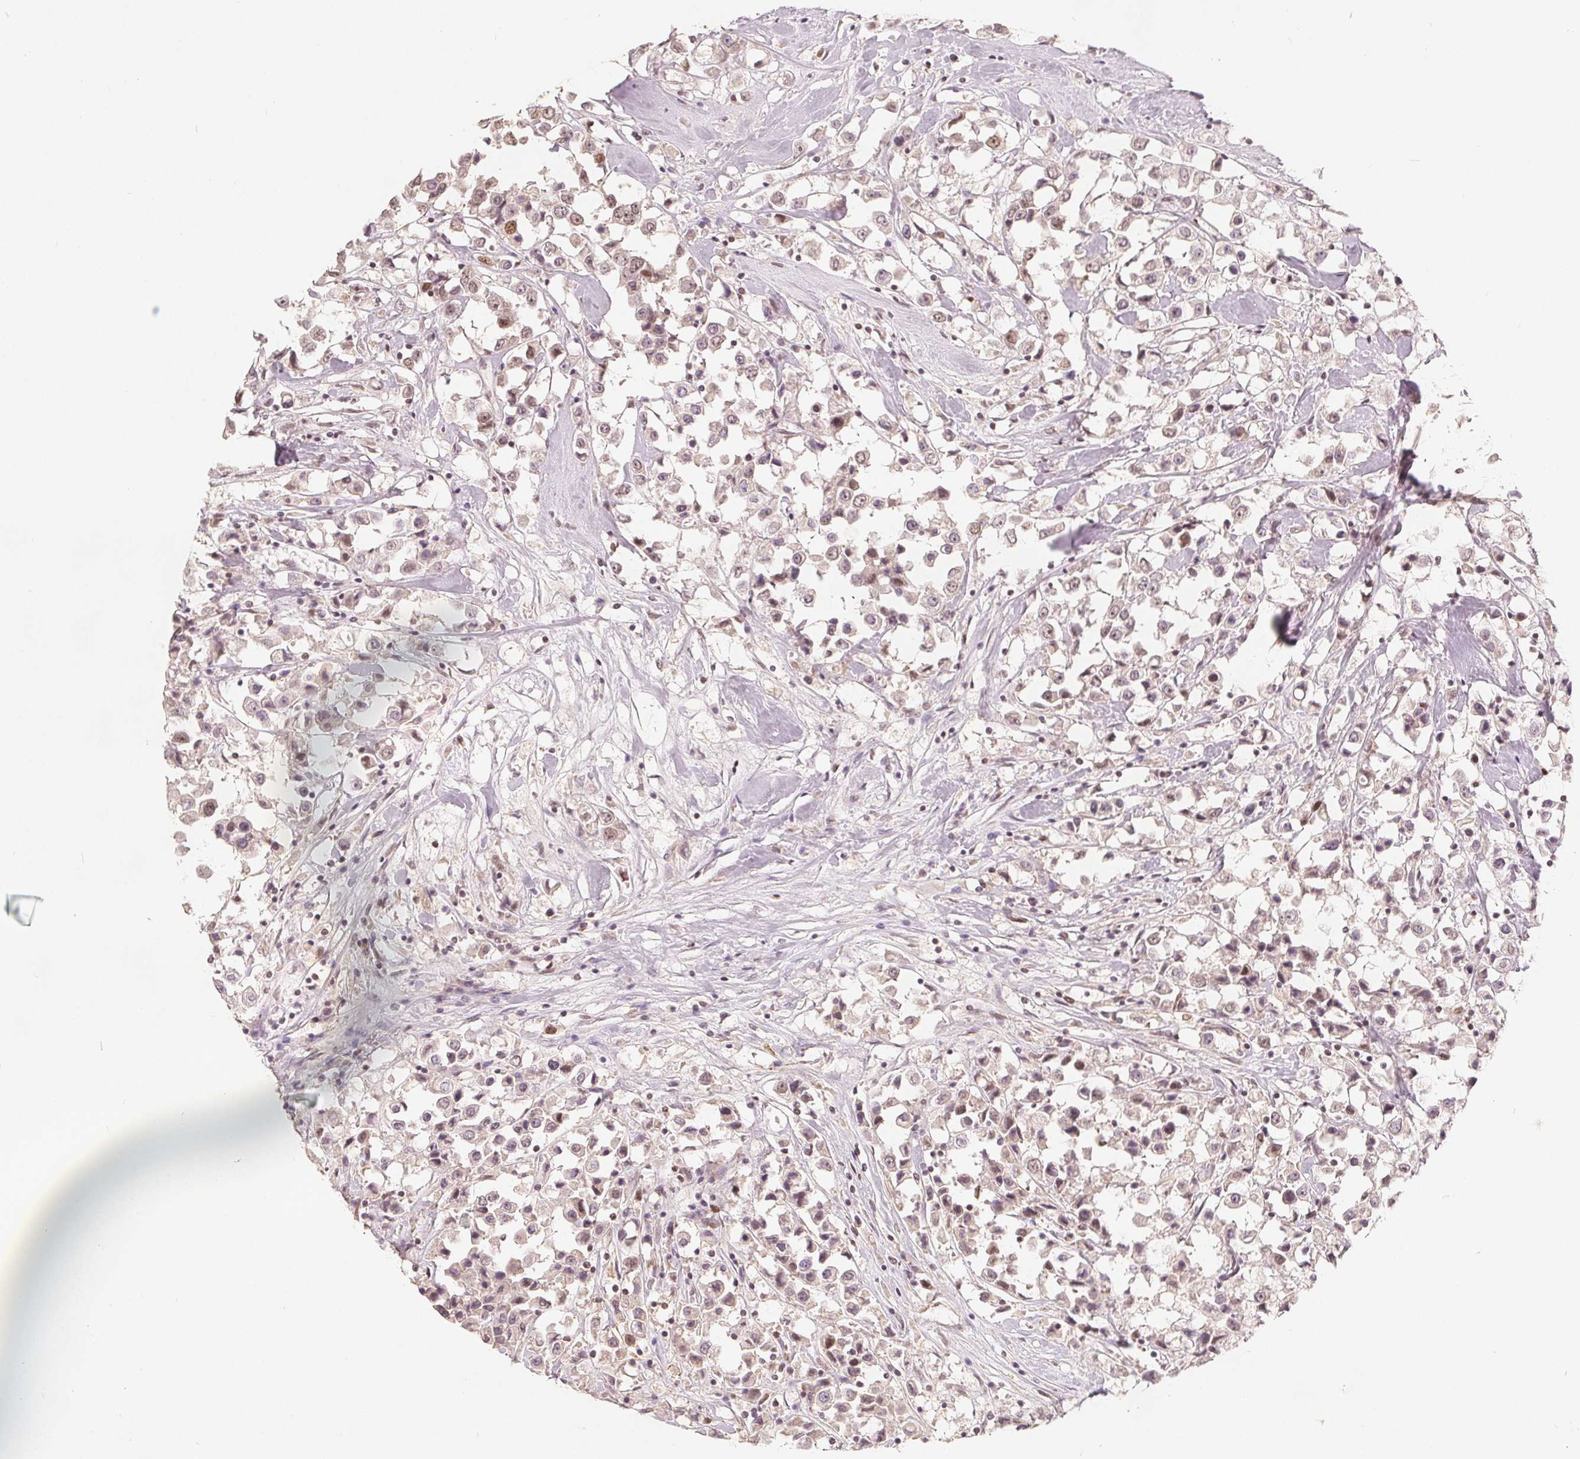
{"staining": {"intensity": "weak", "quantity": ">75%", "location": "nuclear"}, "tissue": "breast cancer", "cell_type": "Tumor cells", "image_type": "cancer", "snomed": [{"axis": "morphology", "description": "Duct carcinoma"}, {"axis": "topography", "description": "Breast"}], "caption": "Human breast intraductal carcinoma stained with a brown dye shows weak nuclear positive staining in about >75% of tumor cells.", "gene": "CCDC138", "patient": {"sex": "female", "age": 61}}